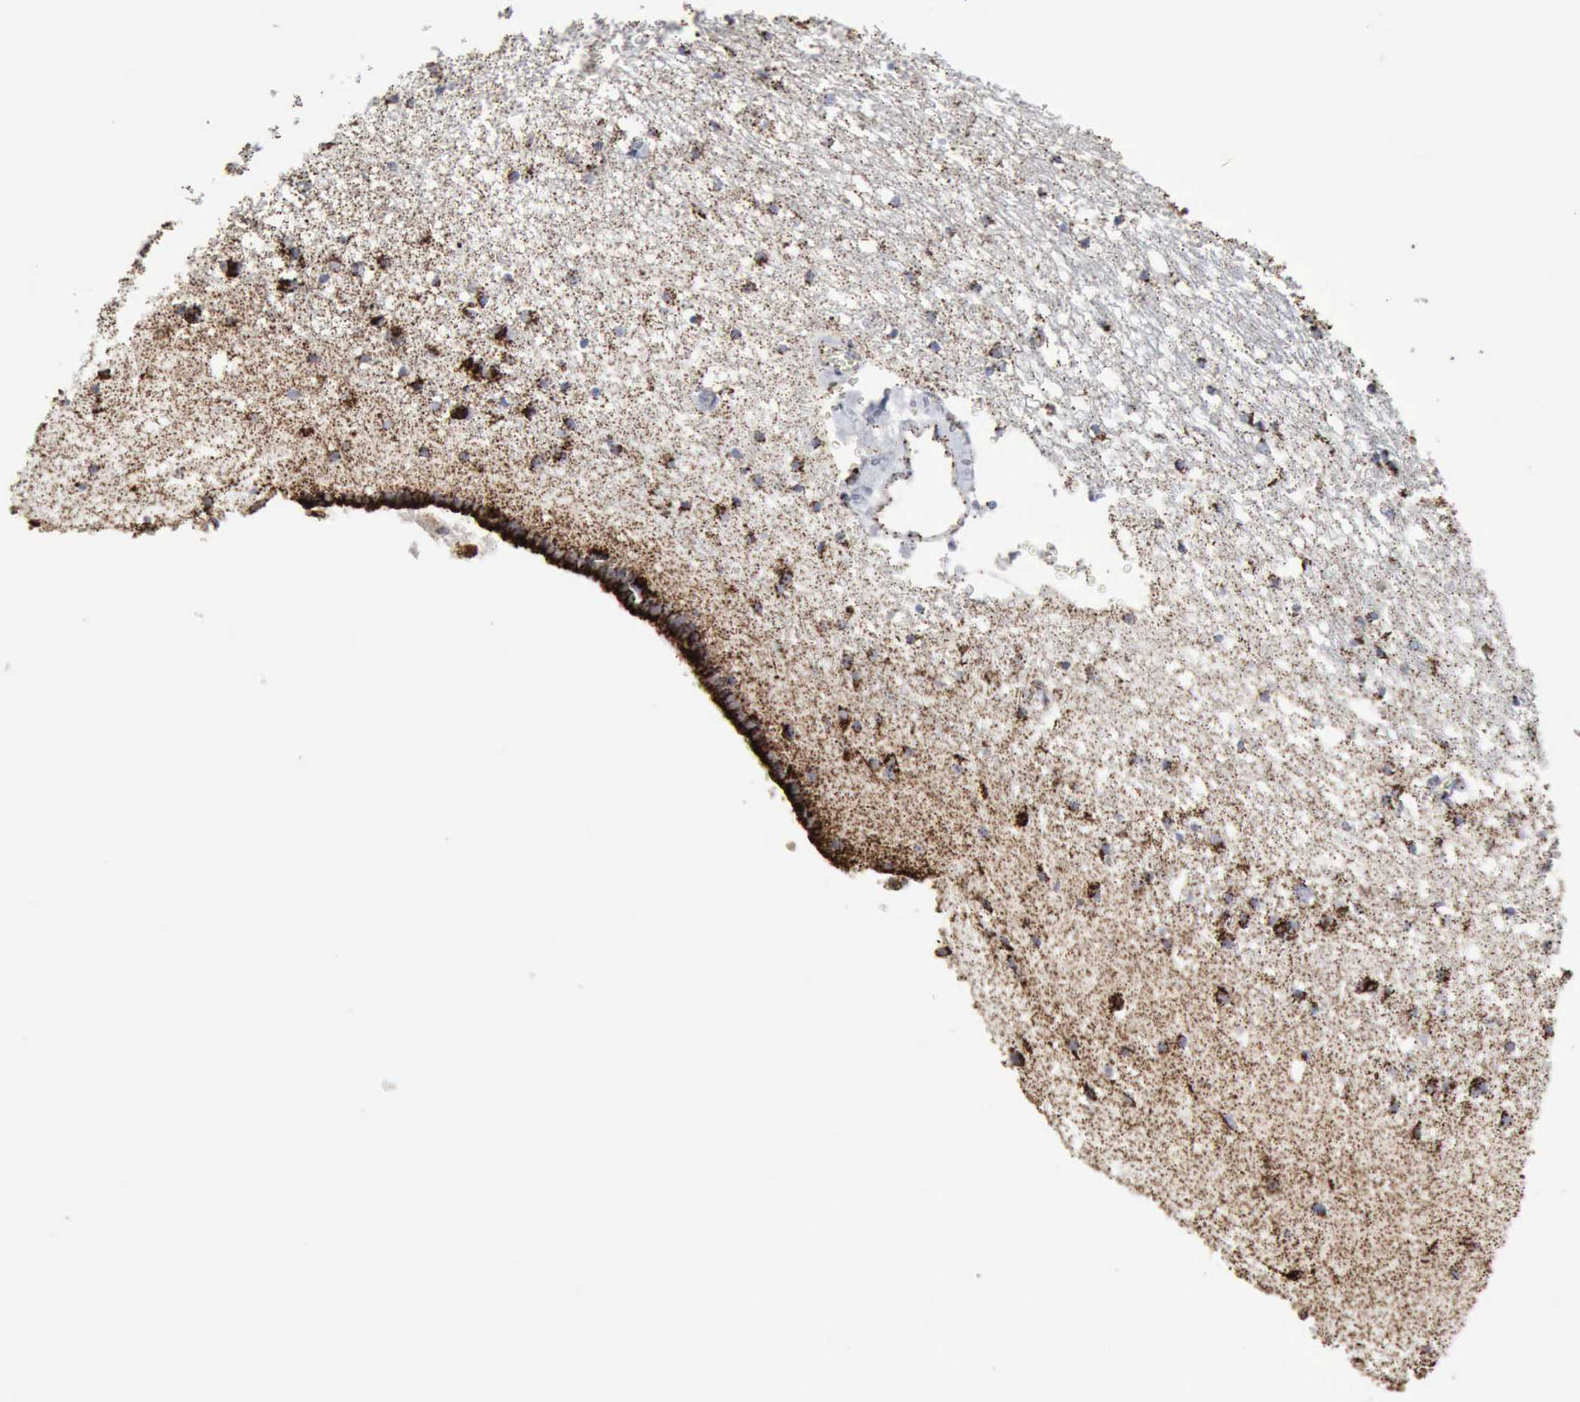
{"staining": {"intensity": "strong", "quantity": ">75%", "location": "cytoplasmic/membranous"}, "tissue": "caudate", "cell_type": "Glial cells", "image_type": "normal", "snomed": [{"axis": "morphology", "description": "Normal tissue, NOS"}, {"axis": "topography", "description": "Lateral ventricle wall"}], "caption": "Immunohistochemistry (DAB) staining of normal caudate exhibits strong cytoplasmic/membranous protein positivity in approximately >75% of glial cells. (IHC, brightfield microscopy, high magnification).", "gene": "ACO2", "patient": {"sex": "male", "age": 45}}